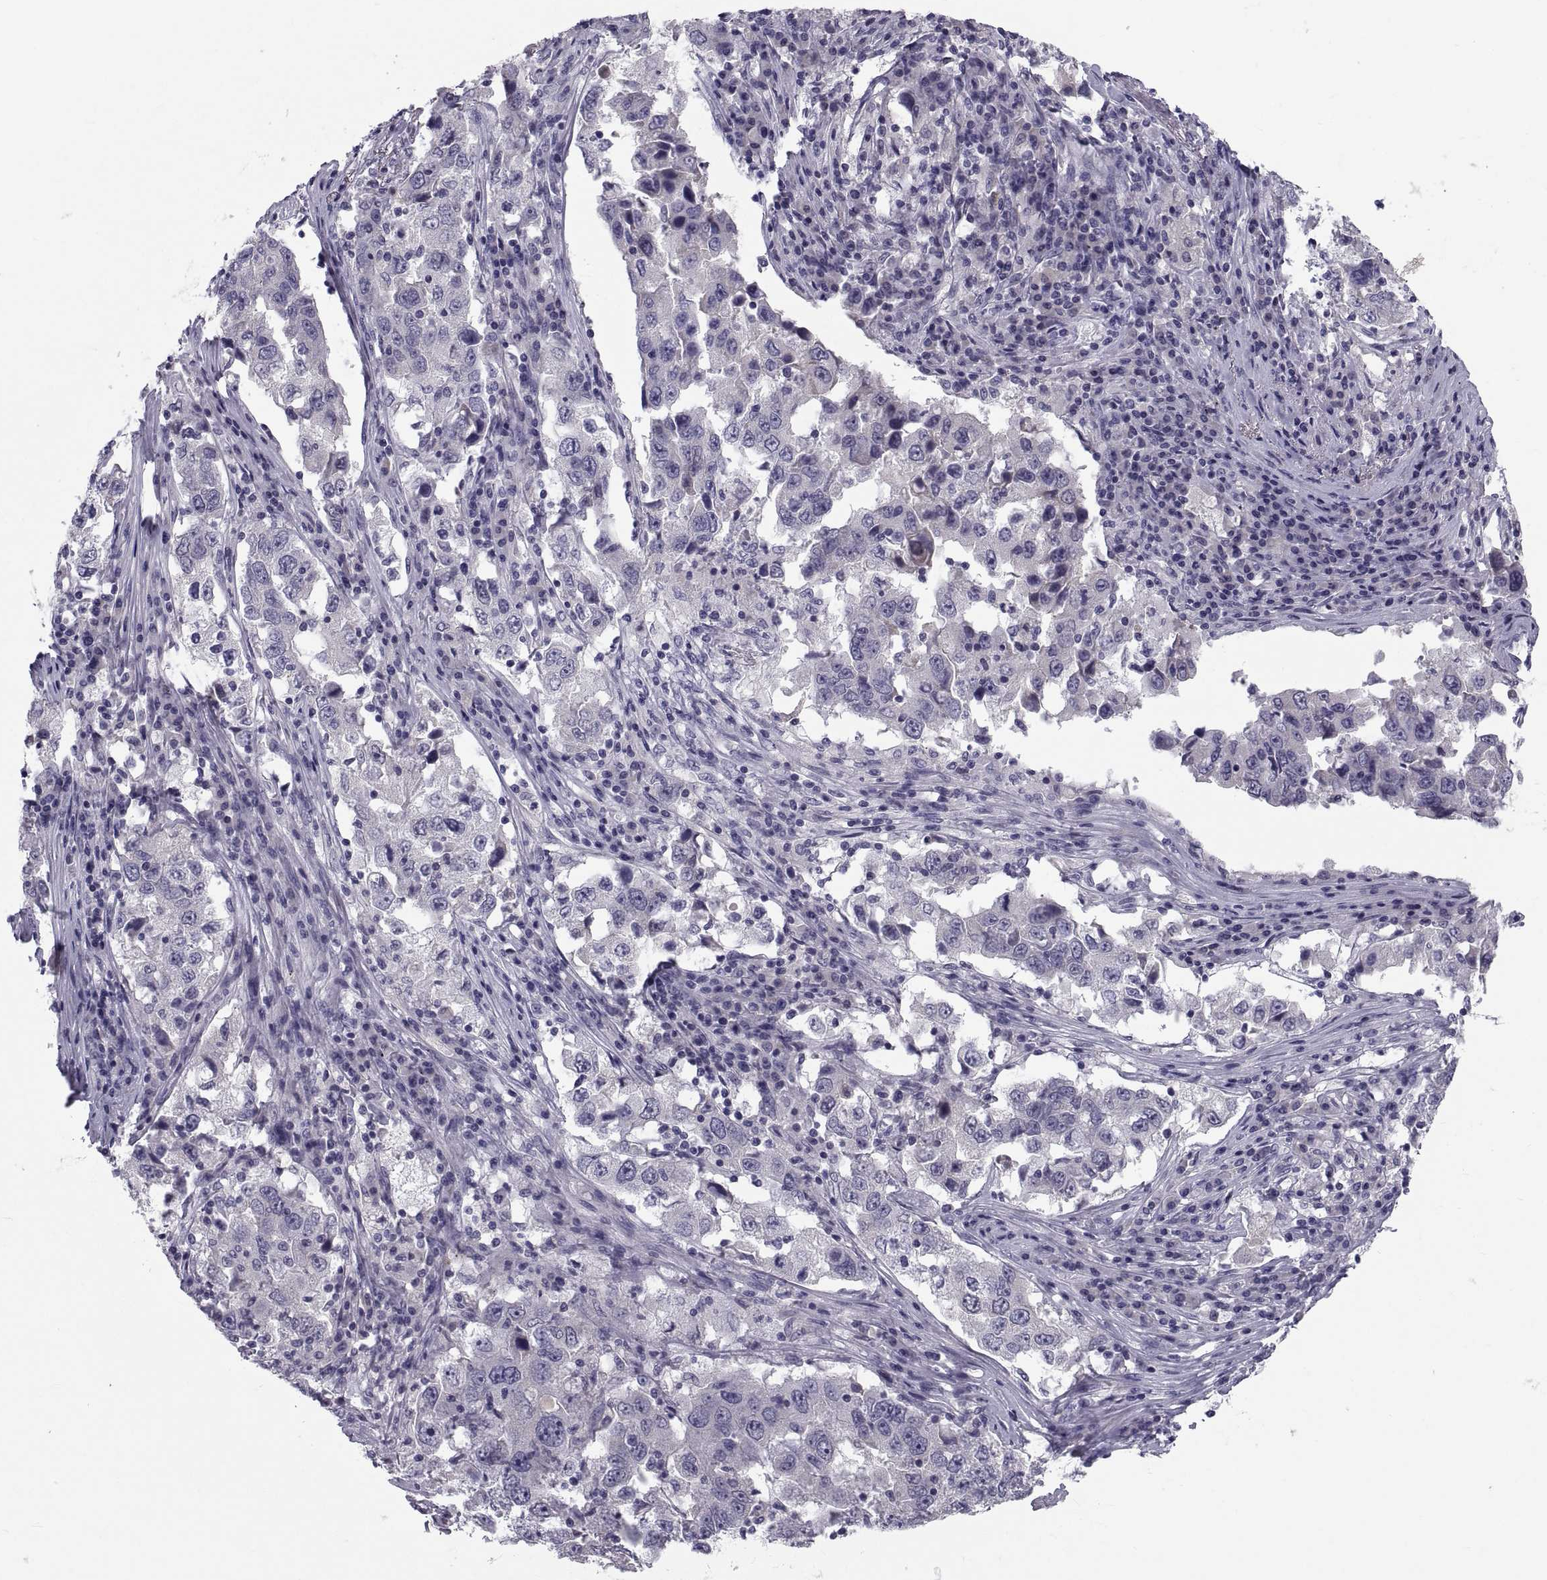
{"staining": {"intensity": "negative", "quantity": "none", "location": "none"}, "tissue": "lung cancer", "cell_type": "Tumor cells", "image_type": "cancer", "snomed": [{"axis": "morphology", "description": "Adenocarcinoma, NOS"}, {"axis": "topography", "description": "Lung"}], "caption": "The micrograph reveals no significant positivity in tumor cells of lung cancer (adenocarcinoma).", "gene": "PDZRN4", "patient": {"sex": "male", "age": 73}}